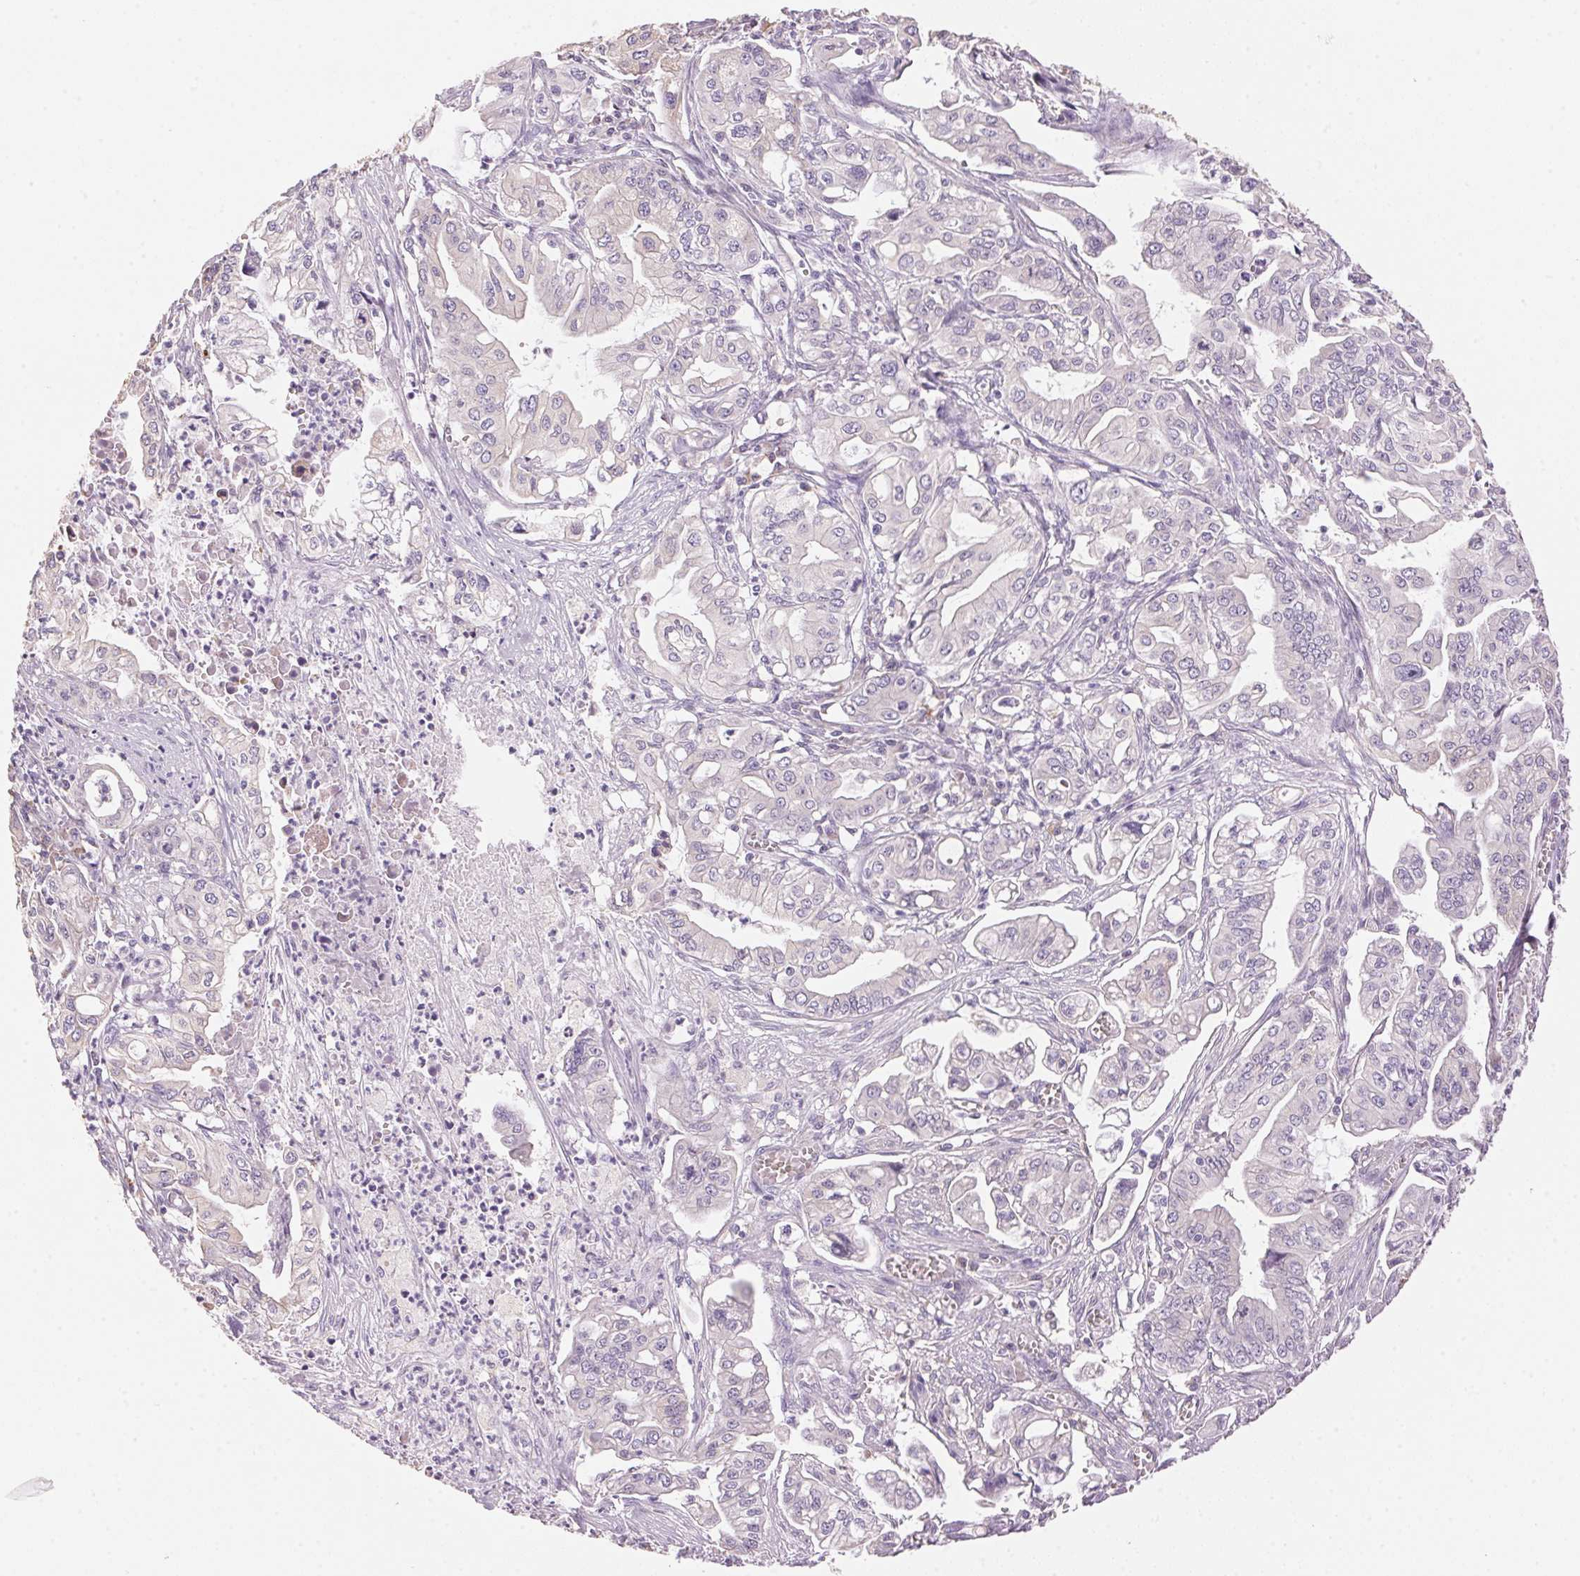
{"staining": {"intensity": "negative", "quantity": "none", "location": "none"}, "tissue": "pancreatic cancer", "cell_type": "Tumor cells", "image_type": "cancer", "snomed": [{"axis": "morphology", "description": "Adenocarcinoma, NOS"}, {"axis": "topography", "description": "Pancreas"}], "caption": "Adenocarcinoma (pancreatic) was stained to show a protein in brown. There is no significant positivity in tumor cells.", "gene": "LYZL6", "patient": {"sex": "male", "age": 68}}